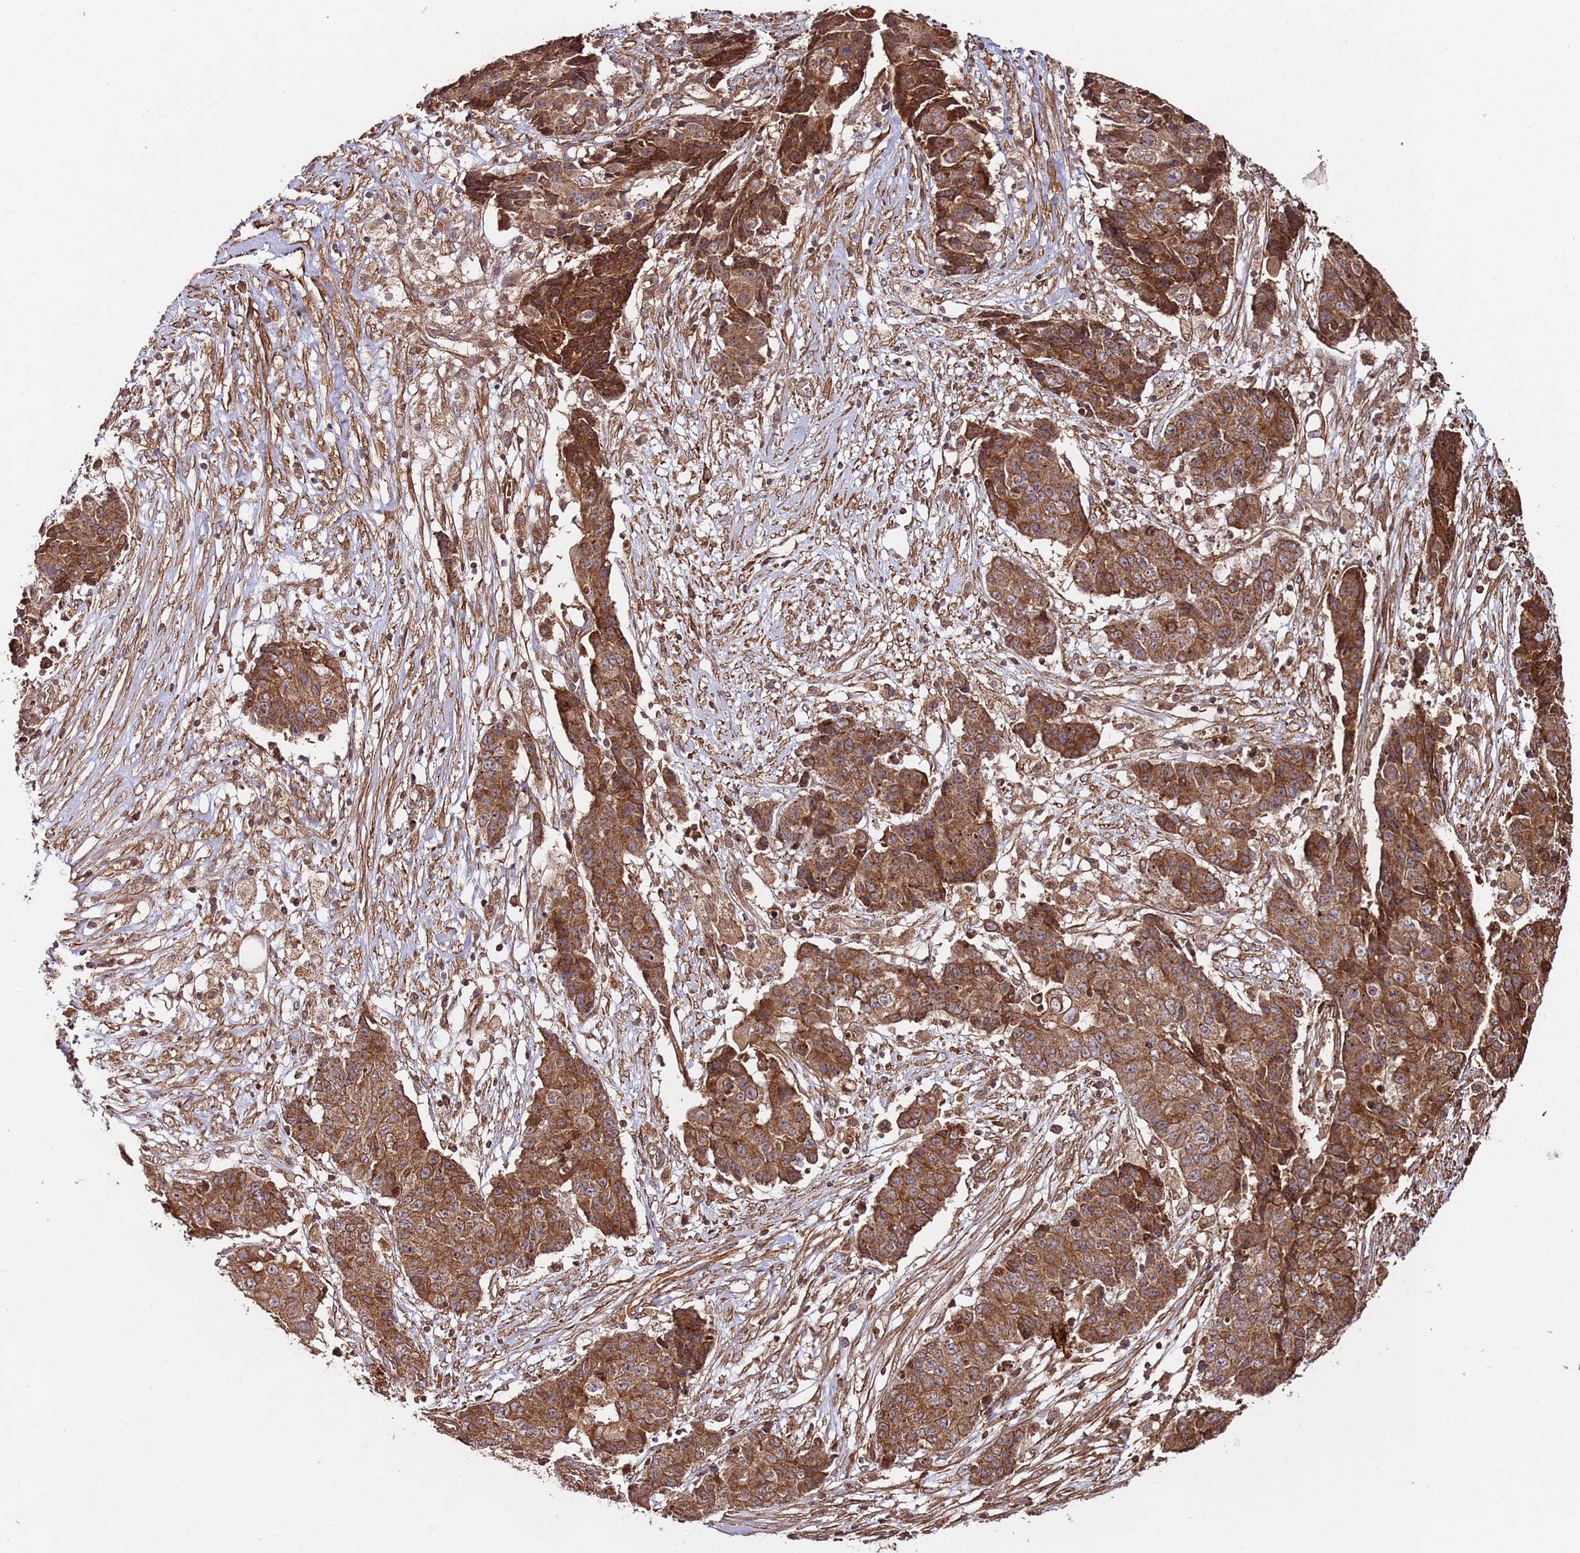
{"staining": {"intensity": "strong", "quantity": ">75%", "location": "cytoplasmic/membranous"}, "tissue": "ovarian cancer", "cell_type": "Tumor cells", "image_type": "cancer", "snomed": [{"axis": "morphology", "description": "Carcinoma, endometroid"}, {"axis": "topography", "description": "Ovary"}], "caption": "Immunohistochemical staining of human ovarian cancer (endometroid carcinoma) exhibits strong cytoplasmic/membranous protein positivity in approximately >75% of tumor cells. (DAB = brown stain, brightfield microscopy at high magnification).", "gene": "FAM186A", "patient": {"sex": "female", "age": 42}}